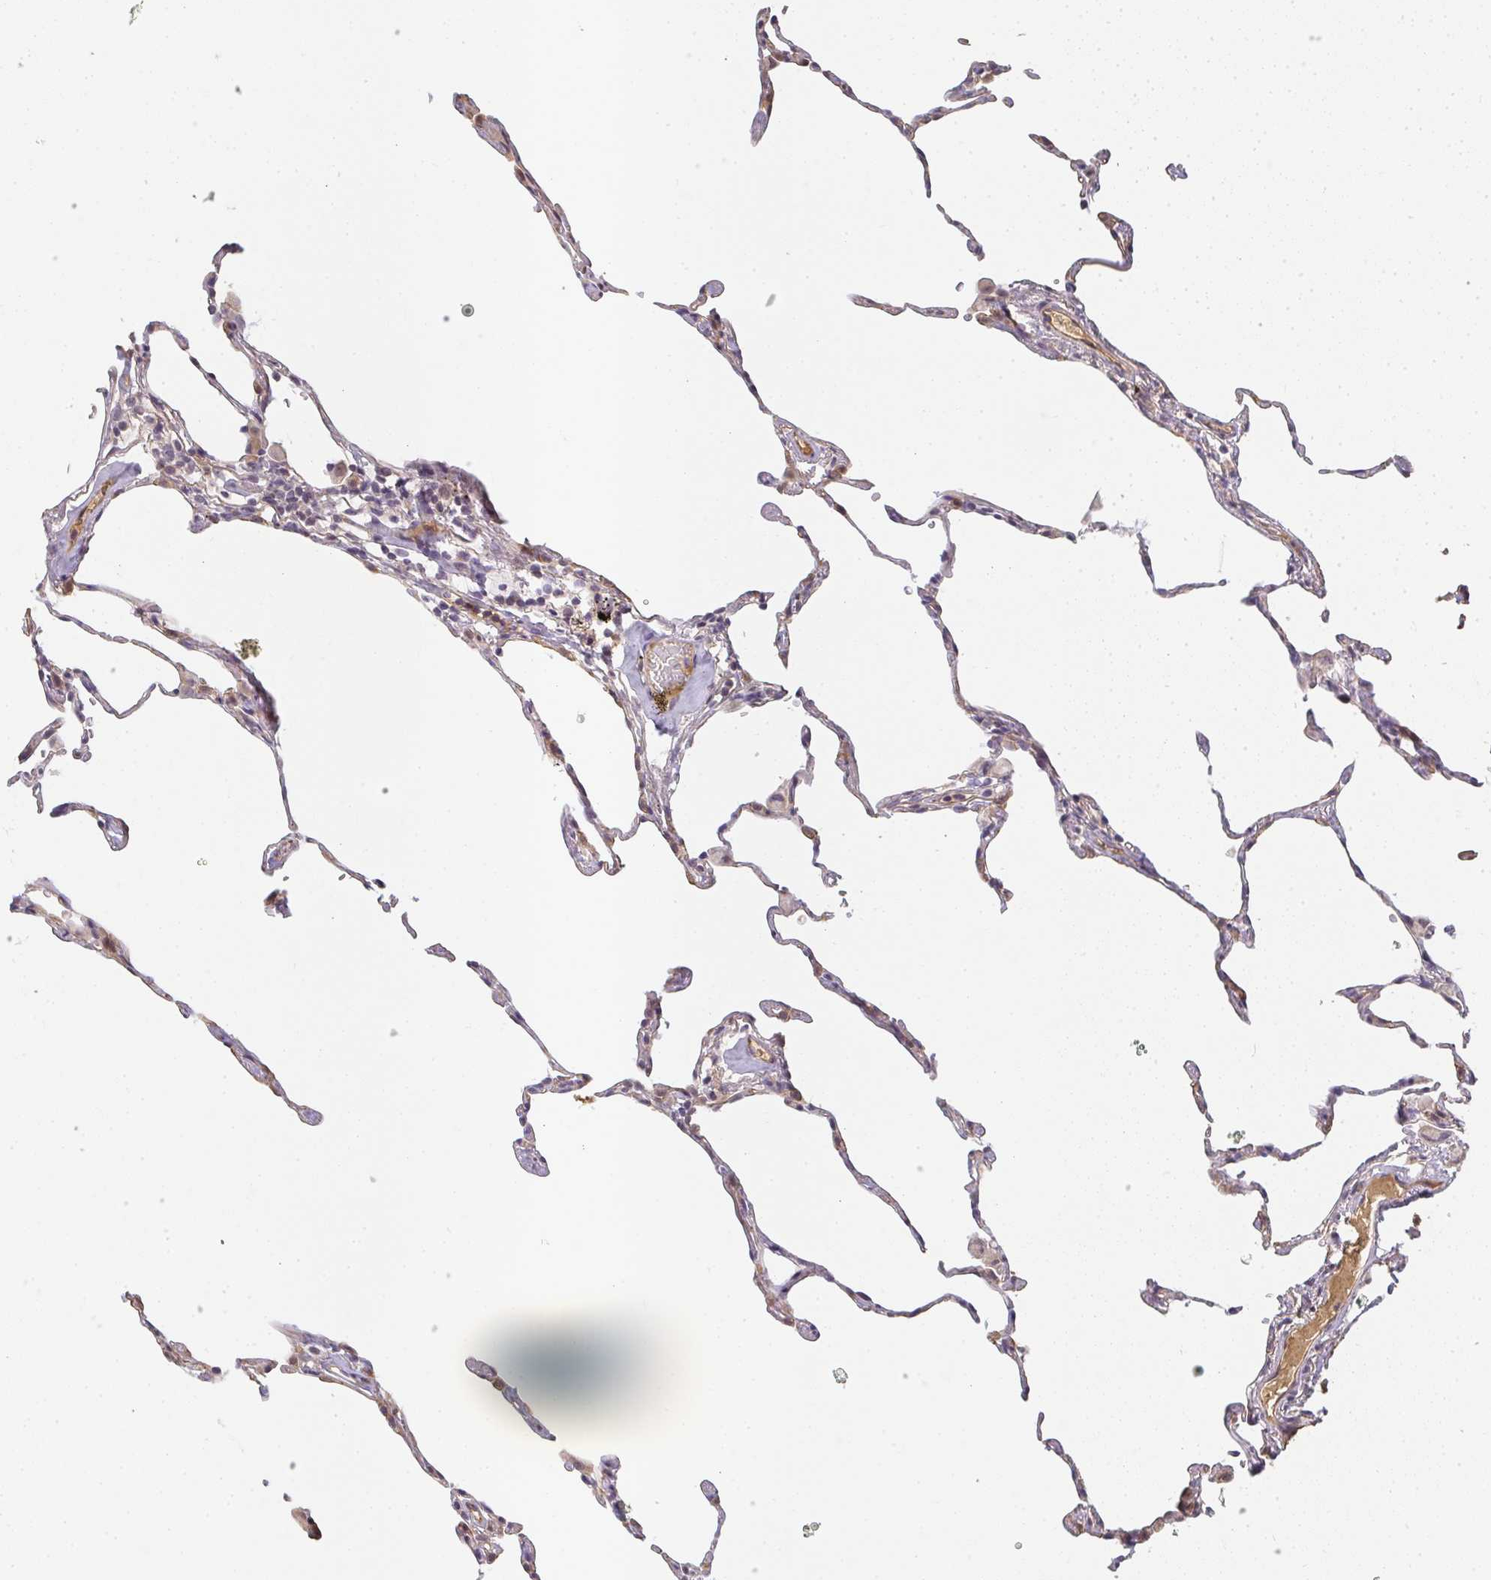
{"staining": {"intensity": "weak", "quantity": "<25%", "location": "cytoplasmic/membranous"}, "tissue": "lung", "cell_type": "Alveolar cells", "image_type": "normal", "snomed": [{"axis": "morphology", "description": "Normal tissue, NOS"}, {"axis": "topography", "description": "Lung"}], "caption": "Human lung stained for a protein using IHC shows no staining in alveolar cells.", "gene": "SLC35B3", "patient": {"sex": "female", "age": 57}}